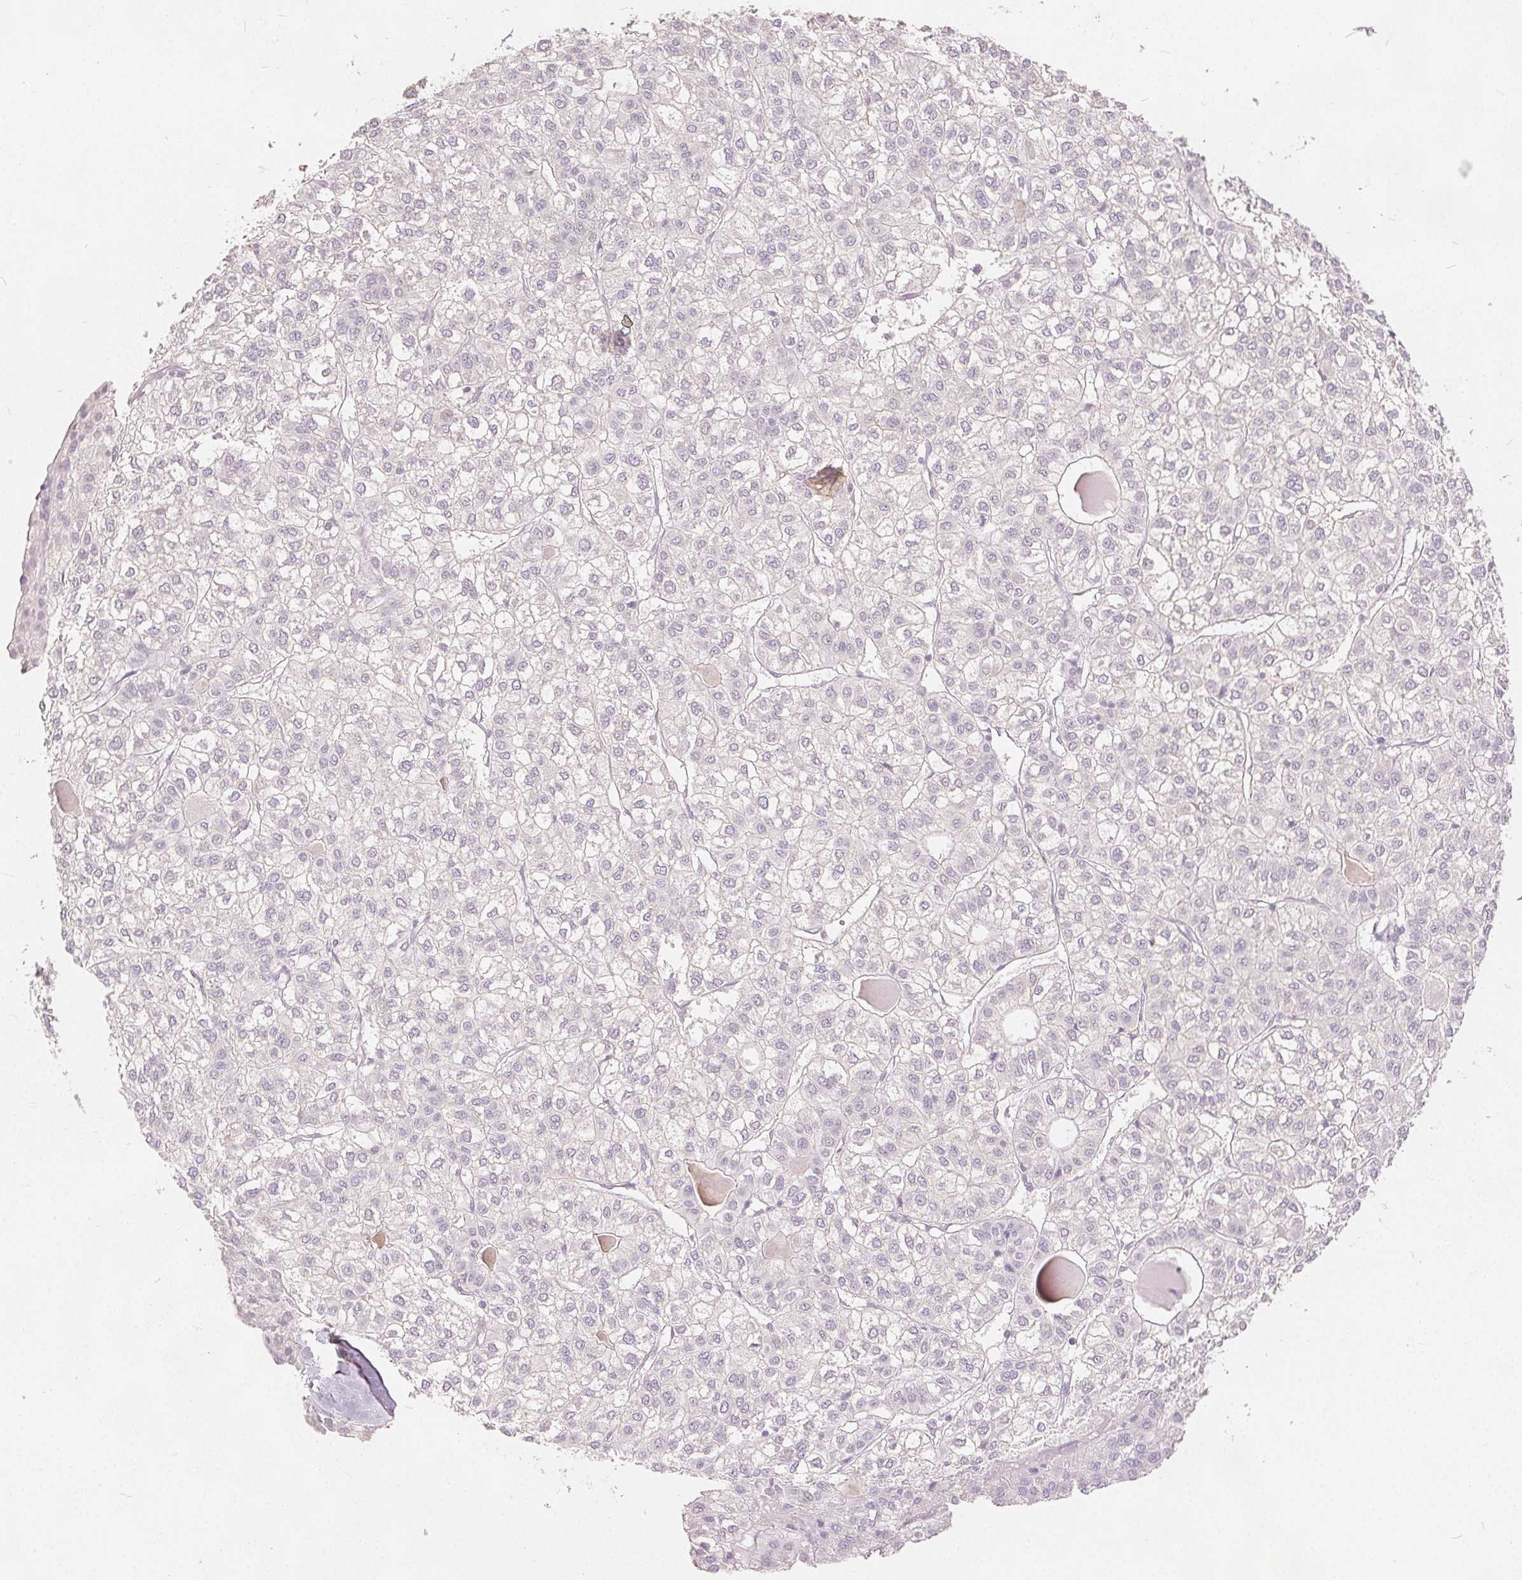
{"staining": {"intensity": "negative", "quantity": "none", "location": "none"}, "tissue": "liver cancer", "cell_type": "Tumor cells", "image_type": "cancer", "snomed": [{"axis": "morphology", "description": "Carcinoma, Hepatocellular, NOS"}, {"axis": "topography", "description": "Liver"}], "caption": "DAB (3,3'-diaminobenzidine) immunohistochemical staining of liver cancer (hepatocellular carcinoma) exhibits no significant staining in tumor cells.", "gene": "CA12", "patient": {"sex": "female", "age": 43}}